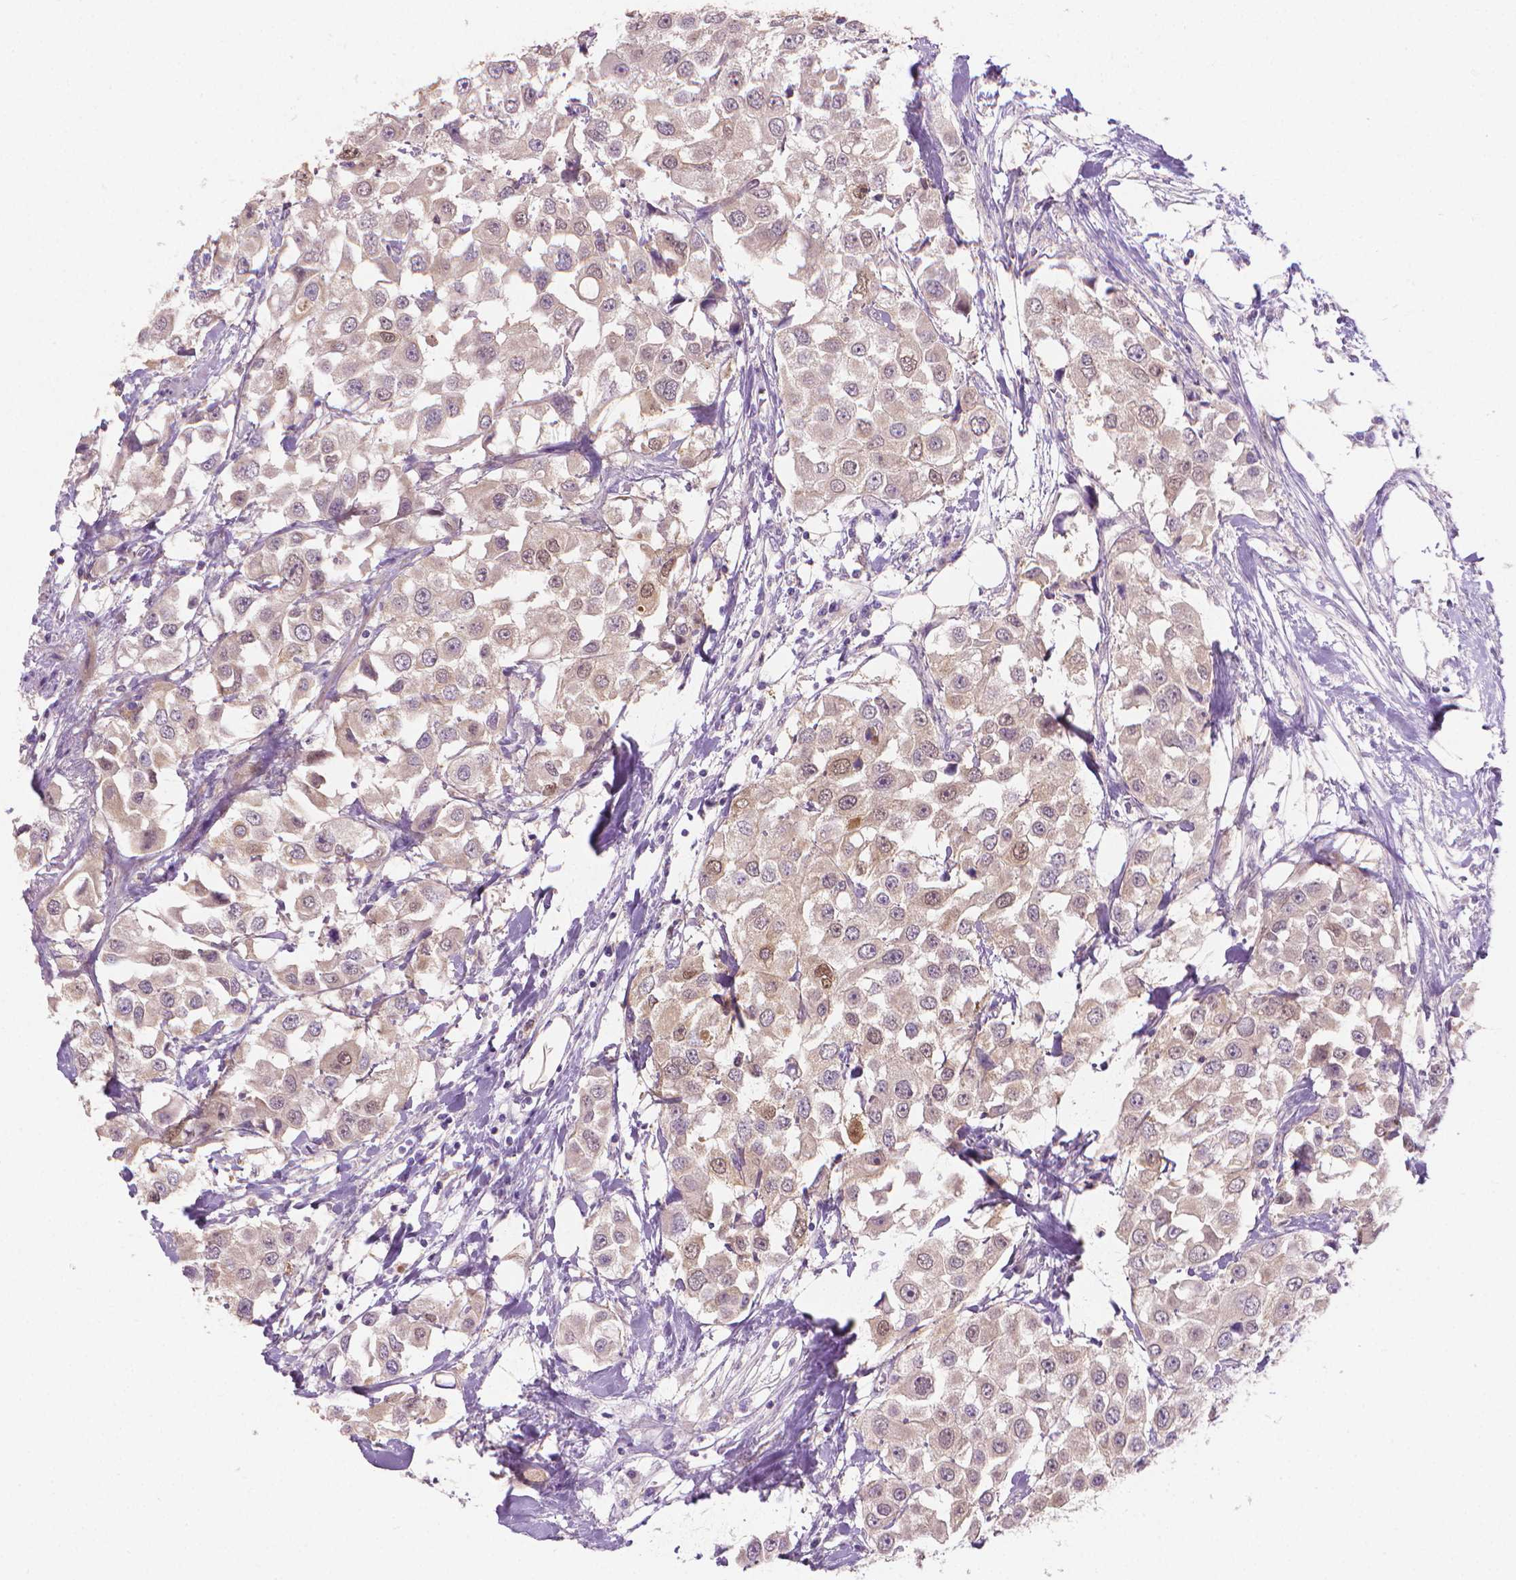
{"staining": {"intensity": "weak", "quantity": "25%-75%", "location": "cytoplasmic/membranous"}, "tissue": "urothelial cancer", "cell_type": "Tumor cells", "image_type": "cancer", "snomed": [{"axis": "morphology", "description": "Urothelial carcinoma, High grade"}, {"axis": "topography", "description": "Urinary bladder"}], "caption": "Immunohistochemical staining of human high-grade urothelial carcinoma shows low levels of weak cytoplasmic/membranous expression in about 25%-75% of tumor cells.", "gene": "GSDMA", "patient": {"sex": "female", "age": 64}}